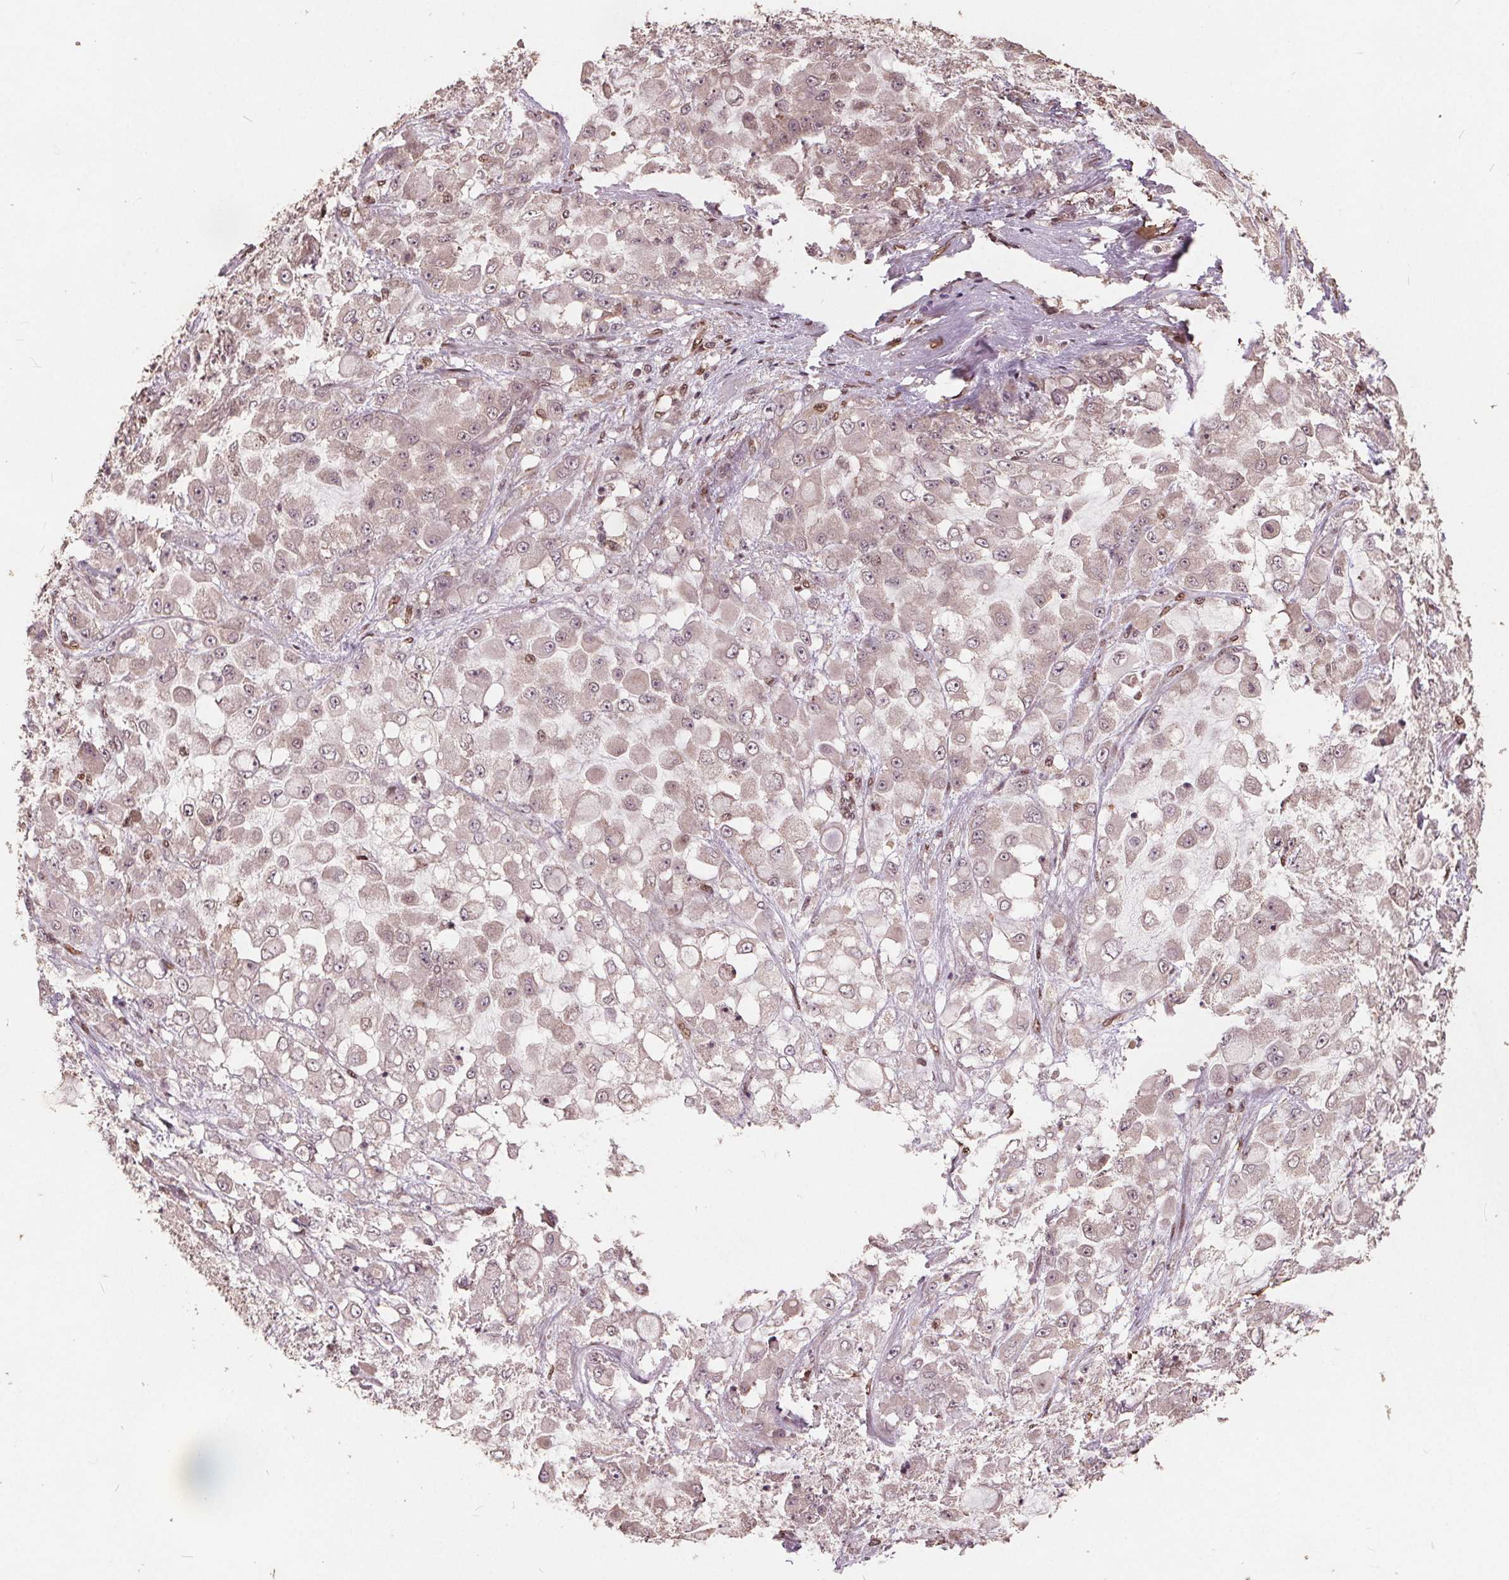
{"staining": {"intensity": "moderate", "quantity": "<25%", "location": "nuclear"}, "tissue": "stomach cancer", "cell_type": "Tumor cells", "image_type": "cancer", "snomed": [{"axis": "morphology", "description": "Adenocarcinoma, NOS"}, {"axis": "topography", "description": "Stomach"}], "caption": "Human stomach cancer (adenocarcinoma) stained with a protein marker shows moderate staining in tumor cells.", "gene": "HIF1AN", "patient": {"sex": "female", "age": 76}}